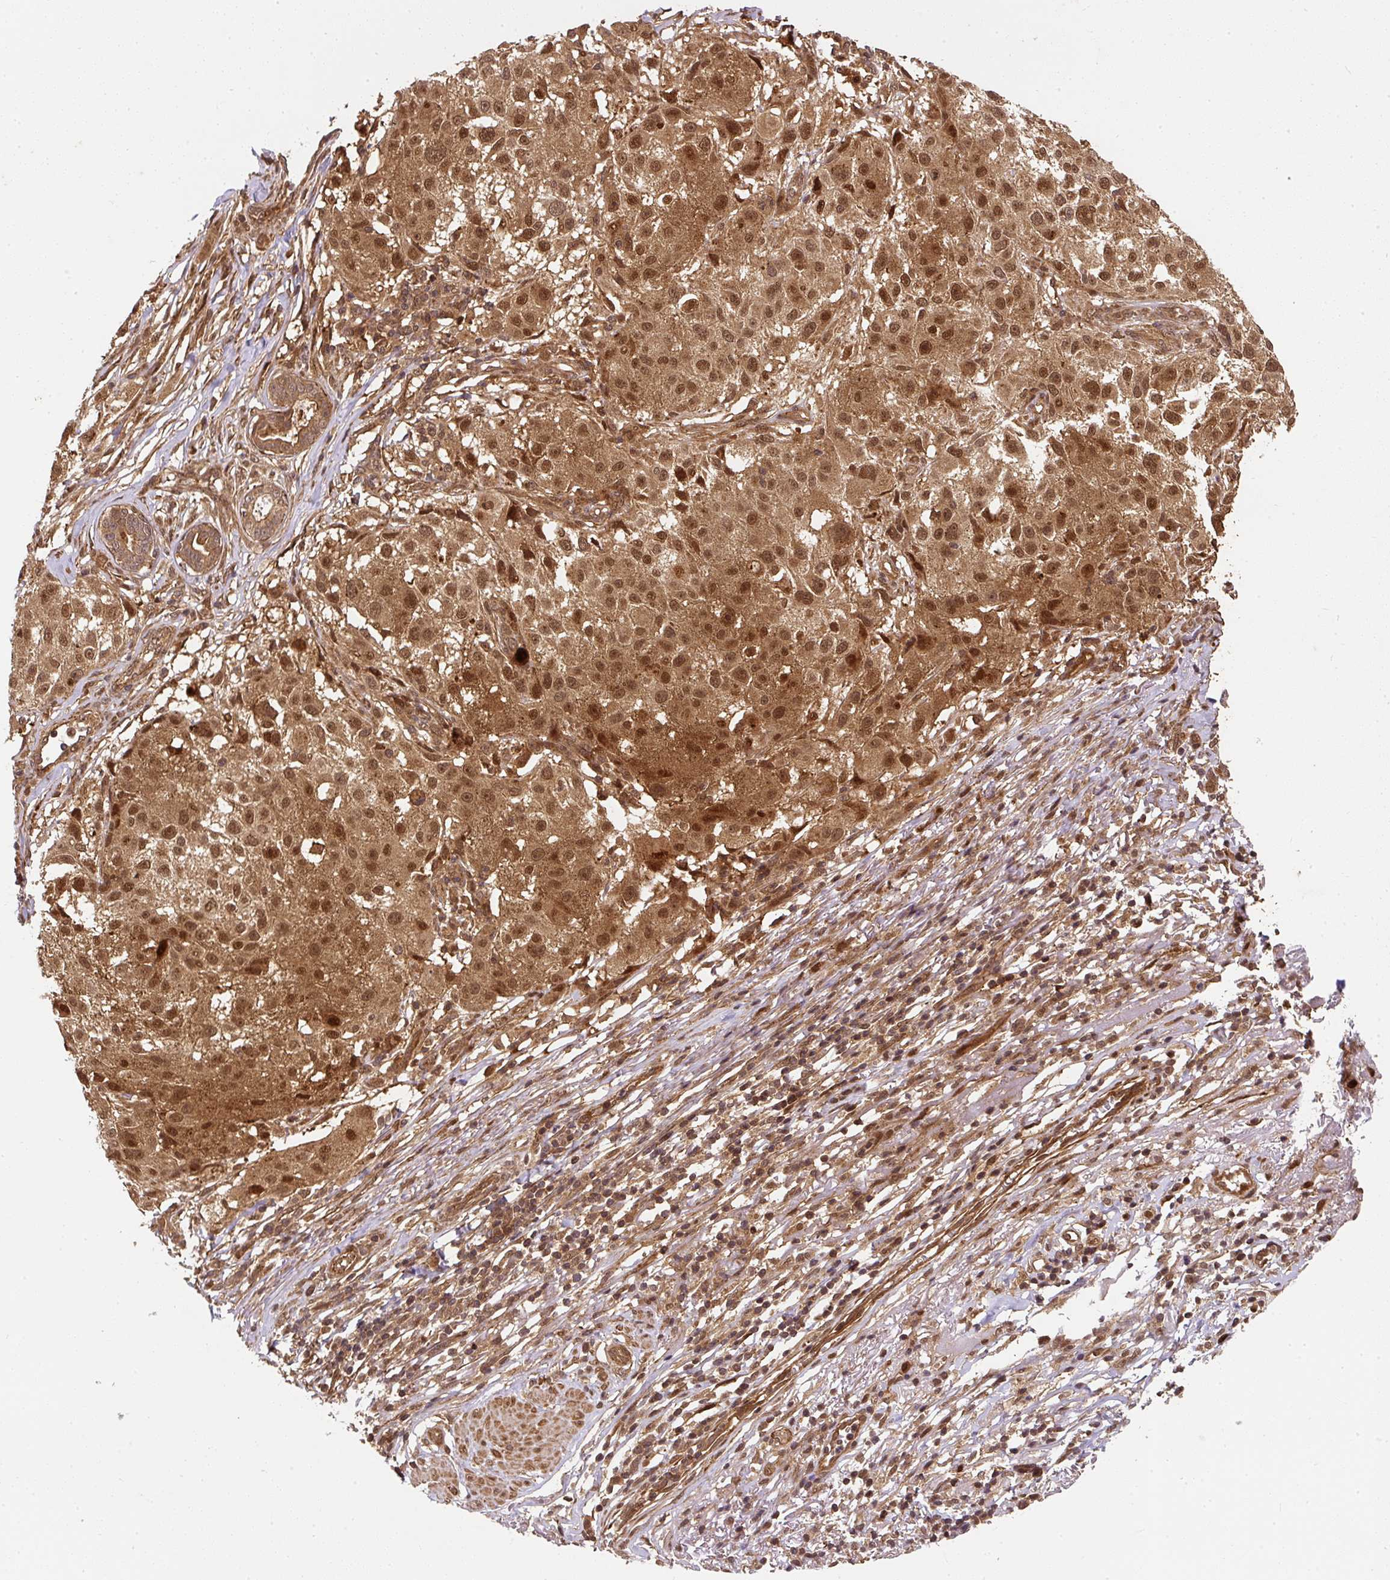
{"staining": {"intensity": "moderate", "quantity": ">75%", "location": "cytoplasmic/membranous,nuclear"}, "tissue": "melanoma", "cell_type": "Tumor cells", "image_type": "cancer", "snomed": [{"axis": "morphology", "description": "Necrosis, NOS"}, {"axis": "morphology", "description": "Malignant melanoma, NOS"}, {"axis": "topography", "description": "Skin"}], "caption": "DAB (3,3'-diaminobenzidine) immunohistochemical staining of melanoma exhibits moderate cytoplasmic/membranous and nuclear protein staining in about >75% of tumor cells.", "gene": "PSMD1", "patient": {"sex": "female", "age": 87}}